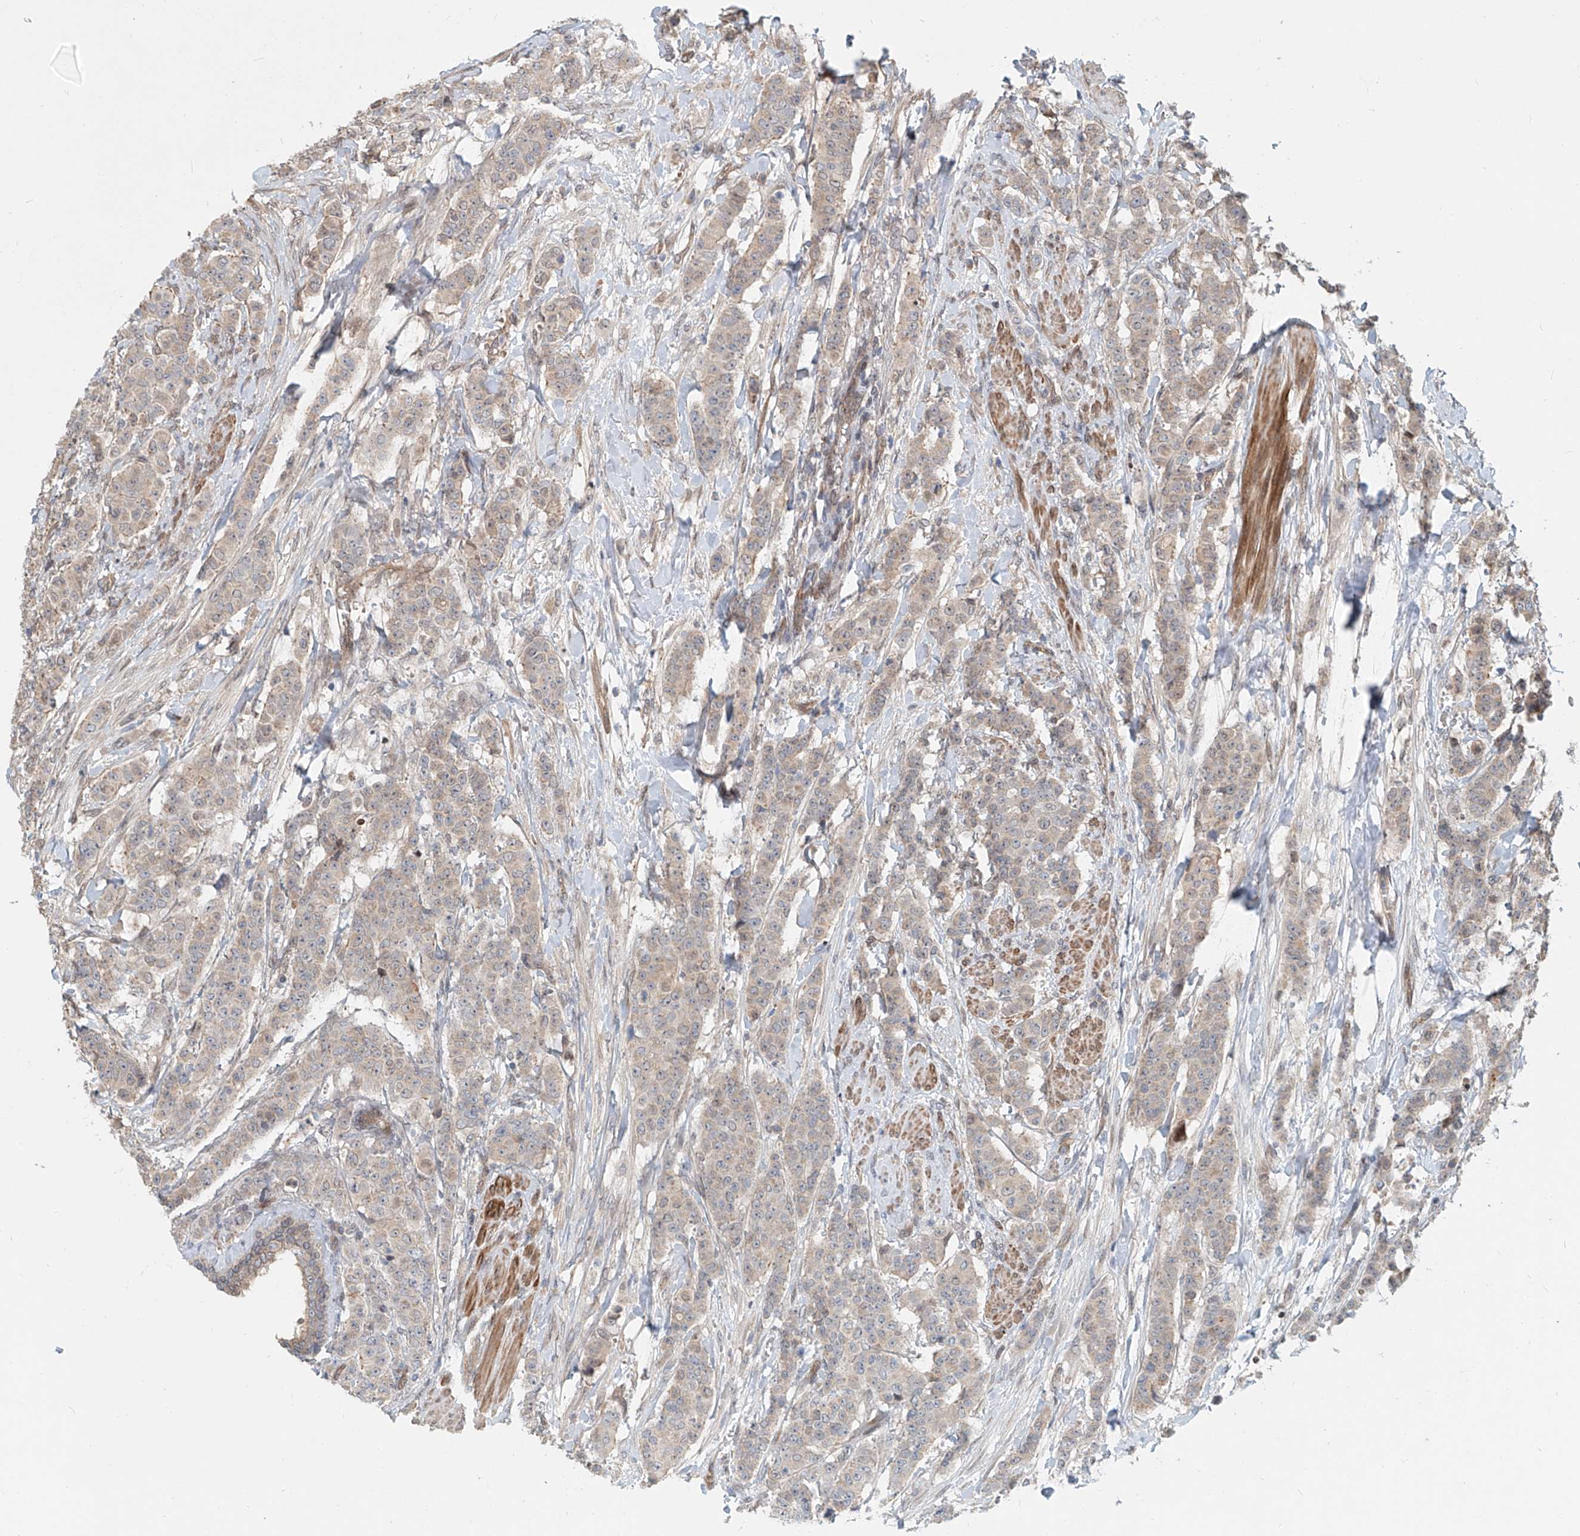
{"staining": {"intensity": "weak", "quantity": "<25%", "location": "cytoplasmic/membranous"}, "tissue": "breast cancer", "cell_type": "Tumor cells", "image_type": "cancer", "snomed": [{"axis": "morphology", "description": "Duct carcinoma"}, {"axis": "topography", "description": "Breast"}], "caption": "The image shows no significant expression in tumor cells of breast intraductal carcinoma.", "gene": "SASH1", "patient": {"sex": "female", "age": 40}}